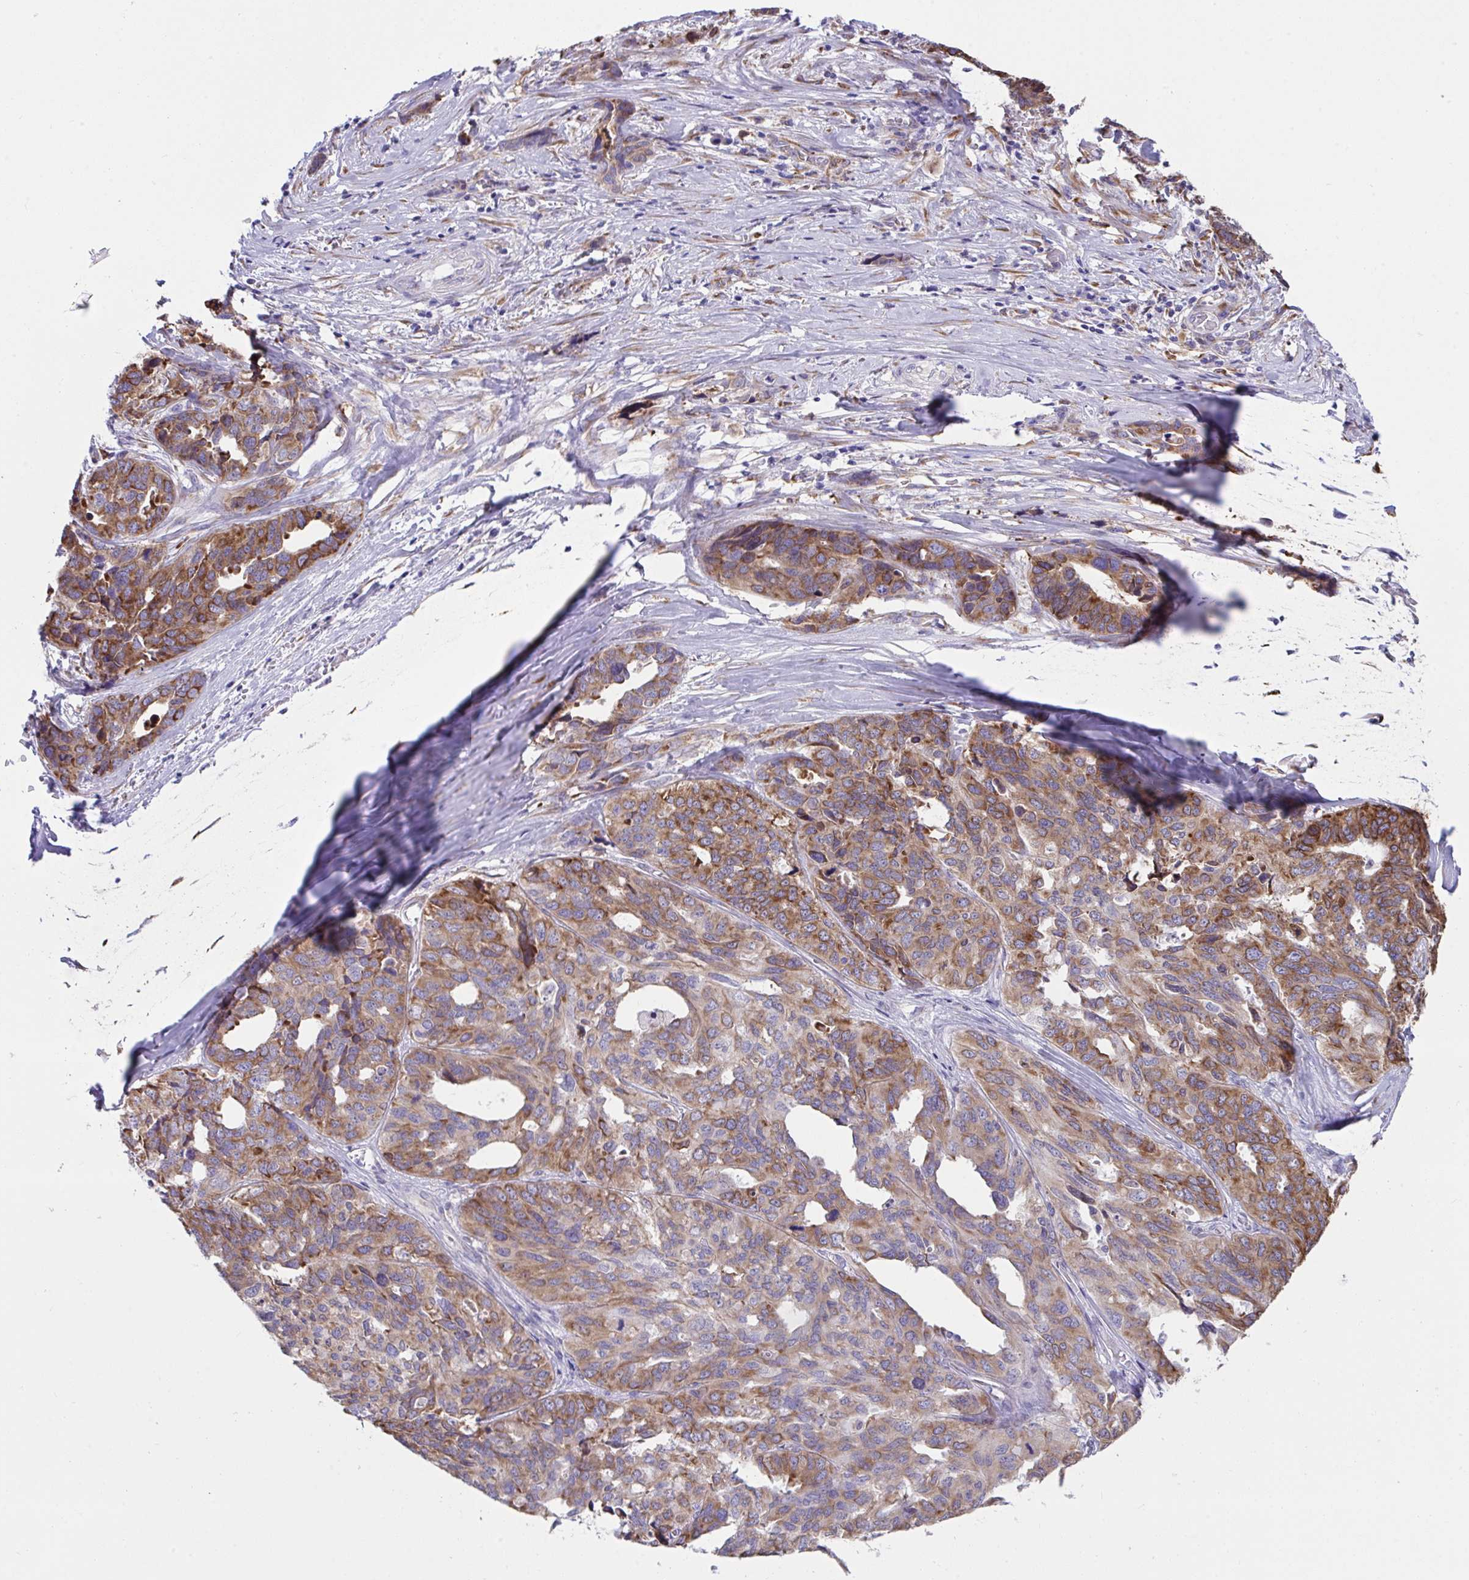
{"staining": {"intensity": "moderate", "quantity": ">75%", "location": "cytoplasmic/membranous"}, "tissue": "ovarian cancer", "cell_type": "Tumor cells", "image_type": "cancer", "snomed": [{"axis": "morphology", "description": "Cystadenocarcinoma, serous, NOS"}, {"axis": "topography", "description": "Ovary"}], "caption": "The immunohistochemical stain highlights moderate cytoplasmic/membranous positivity in tumor cells of serous cystadenocarcinoma (ovarian) tissue.", "gene": "ASPH", "patient": {"sex": "female", "age": 64}}